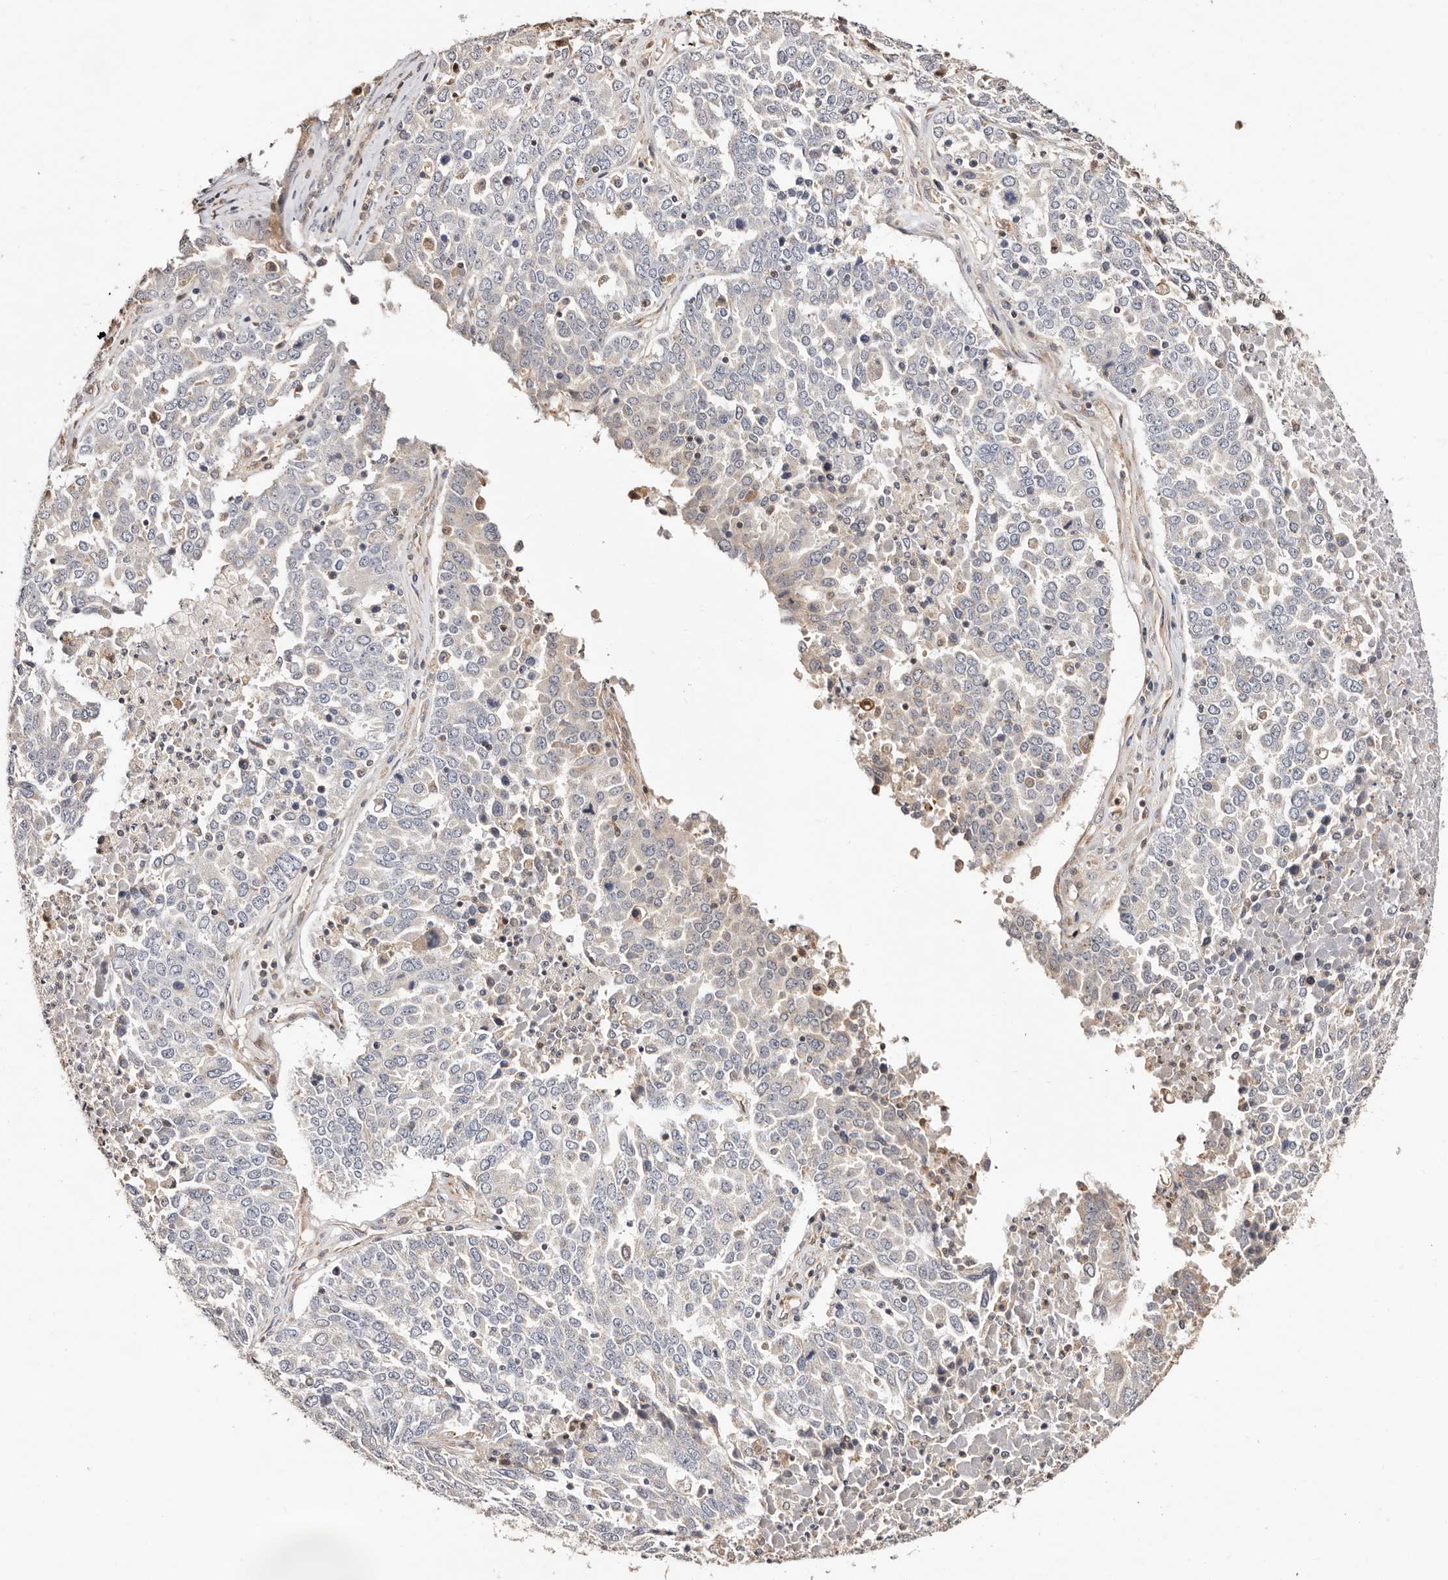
{"staining": {"intensity": "negative", "quantity": "none", "location": "none"}, "tissue": "ovarian cancer", "cell_type": "Tumor cells", "image_type": "cancer", "snomed": [{"axis": "morphology", "description": "Carcinoma, endometroid"}, {"axis": "topography", "description": "Ovary"}], "caption": "The image exhibits no staining of tumor cells in ovarian endometroid carcinoma.", "gene": "MAPK1", "patient": {"sex": "female", "age": 62}}